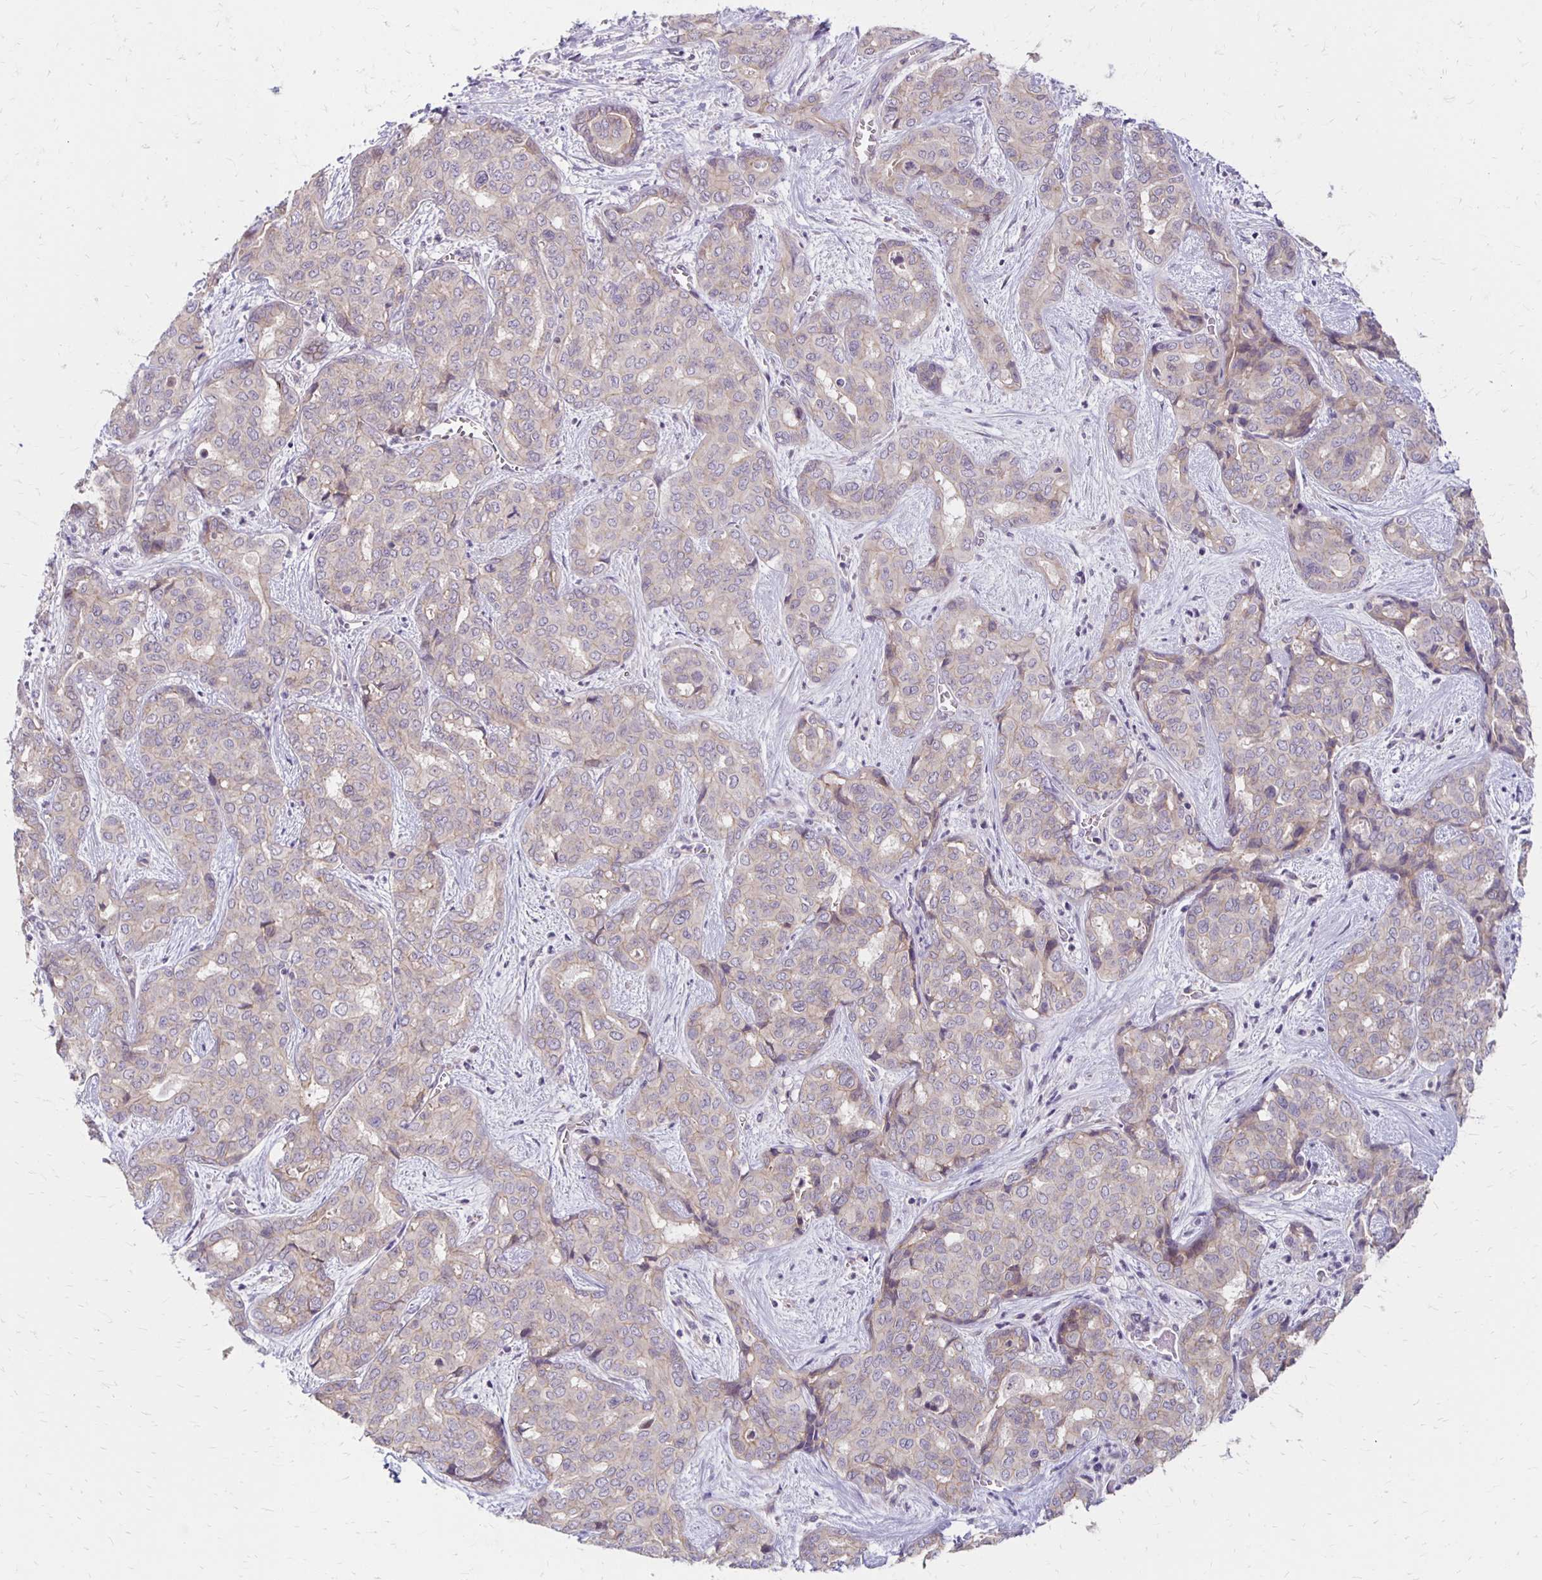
{"staining": {"intensity": "weak", "quantity": "<25%", "location": "cytoplasmic/membranous"}, "tissue": "liver cancer", "cell_type": "Tumor cells", "image_type": "cancer", "snomed": [{"axis": "morphology", "description": "Cholangiocarcinoma"}, {"axis": "topography", "description": "Liver"}], "caption": "There is no significant positivity in tumor cells of liver cancer.", "gene": "KATNBL1", "patient": {"sex": "female", "age": 64}}